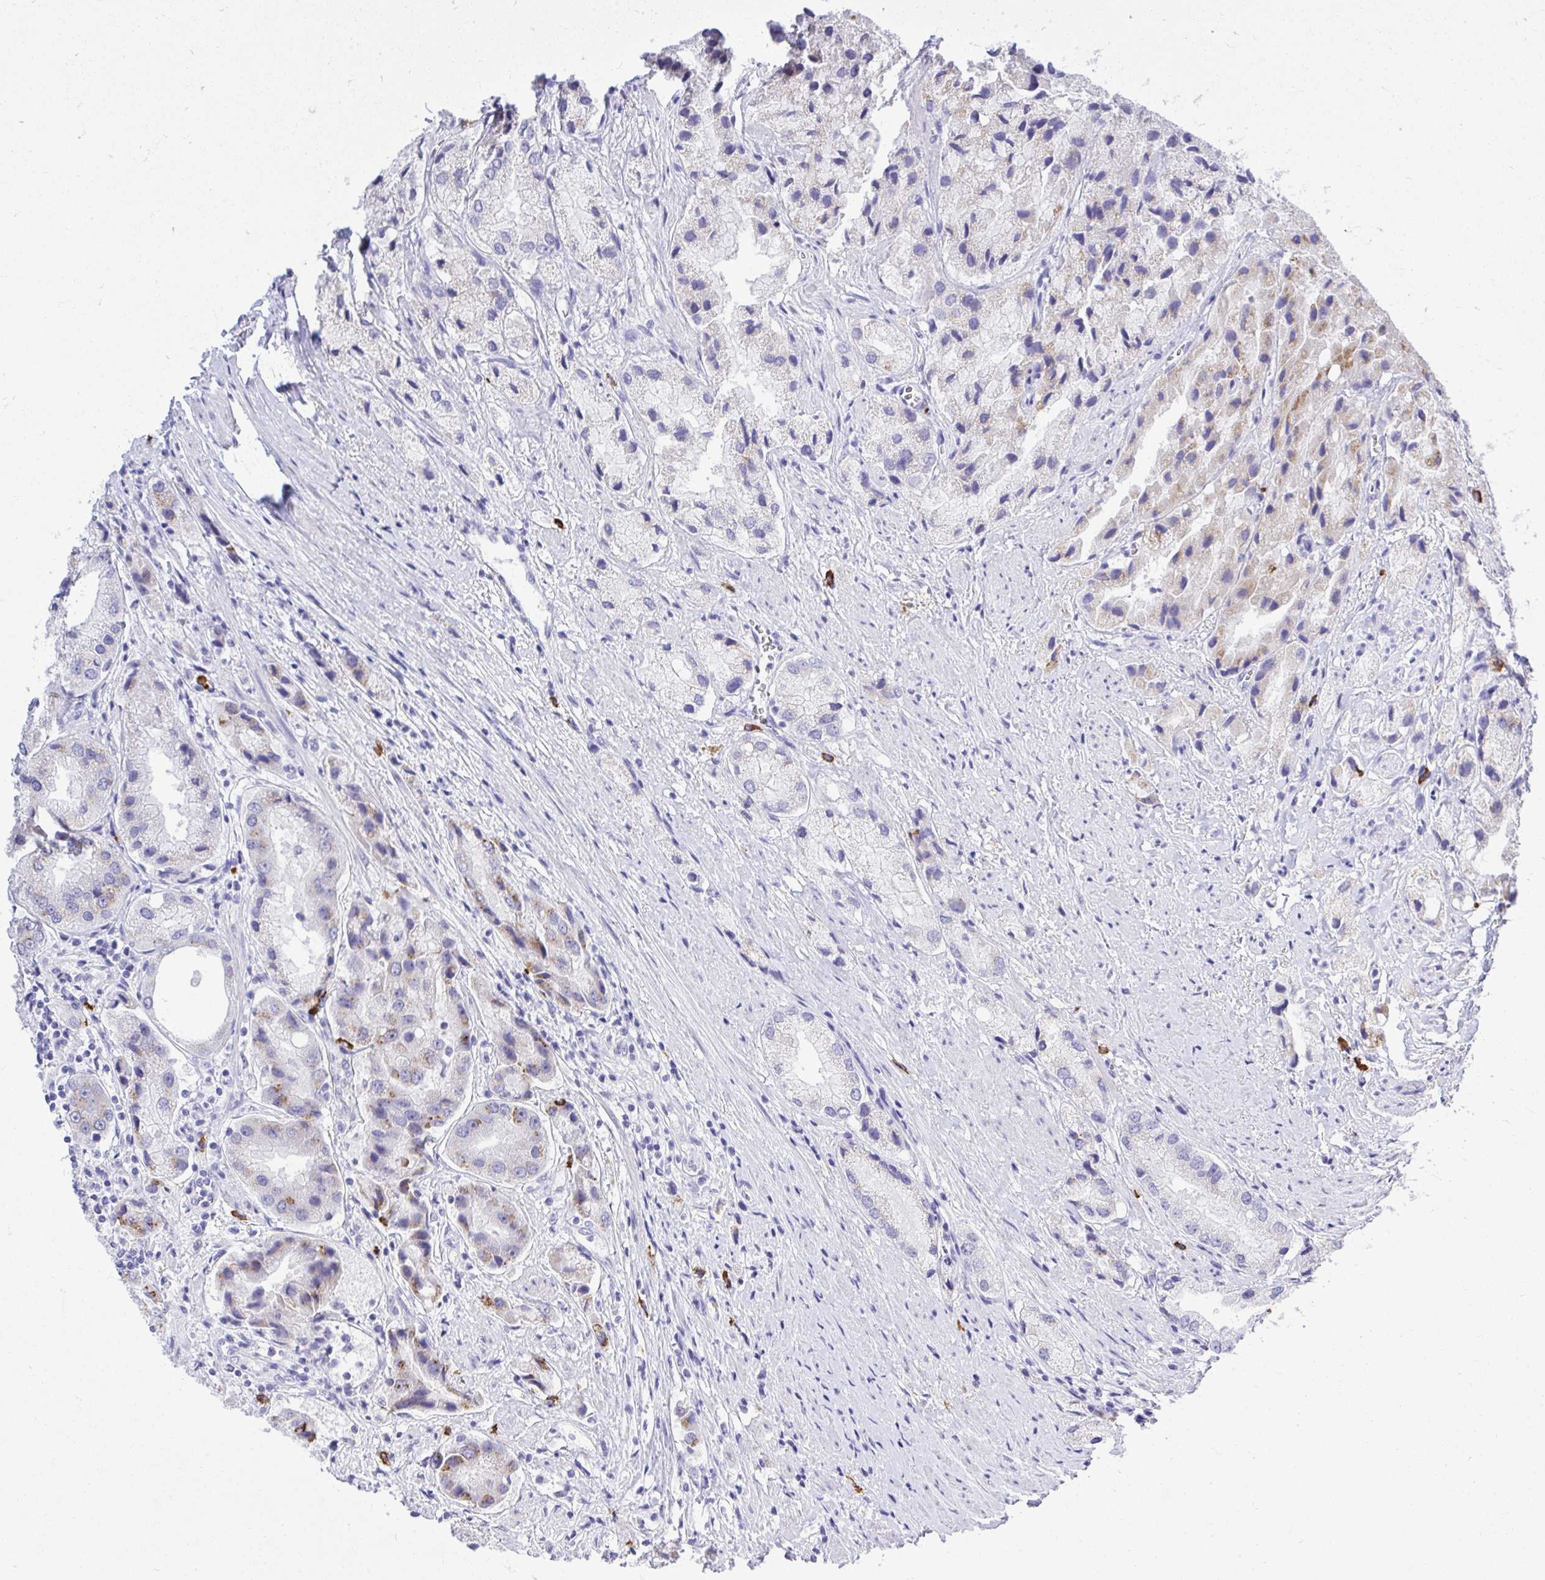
{"staining": {"intensity": "moderate", "quantity": "<25%", "location": "cytoplasmic/membranous"}, "tissue": "prostate cancer", "cell_type": "Tumor cells", "image_type": "cancer", "snomed": [{"axis": "morphology", "description": "Adenocarcinoma, Low grade"}, {"axis": "topography", "description": "Prostate"}], "caption": "Approximately <25% of tumor cells in human prostate cancer demonstrate moderate cytoplasmic/membranous protein expression as visualized by brown immunohistochemical staining.", "gene": "PSD", "patient": {"sex": "male", "age": 69}}